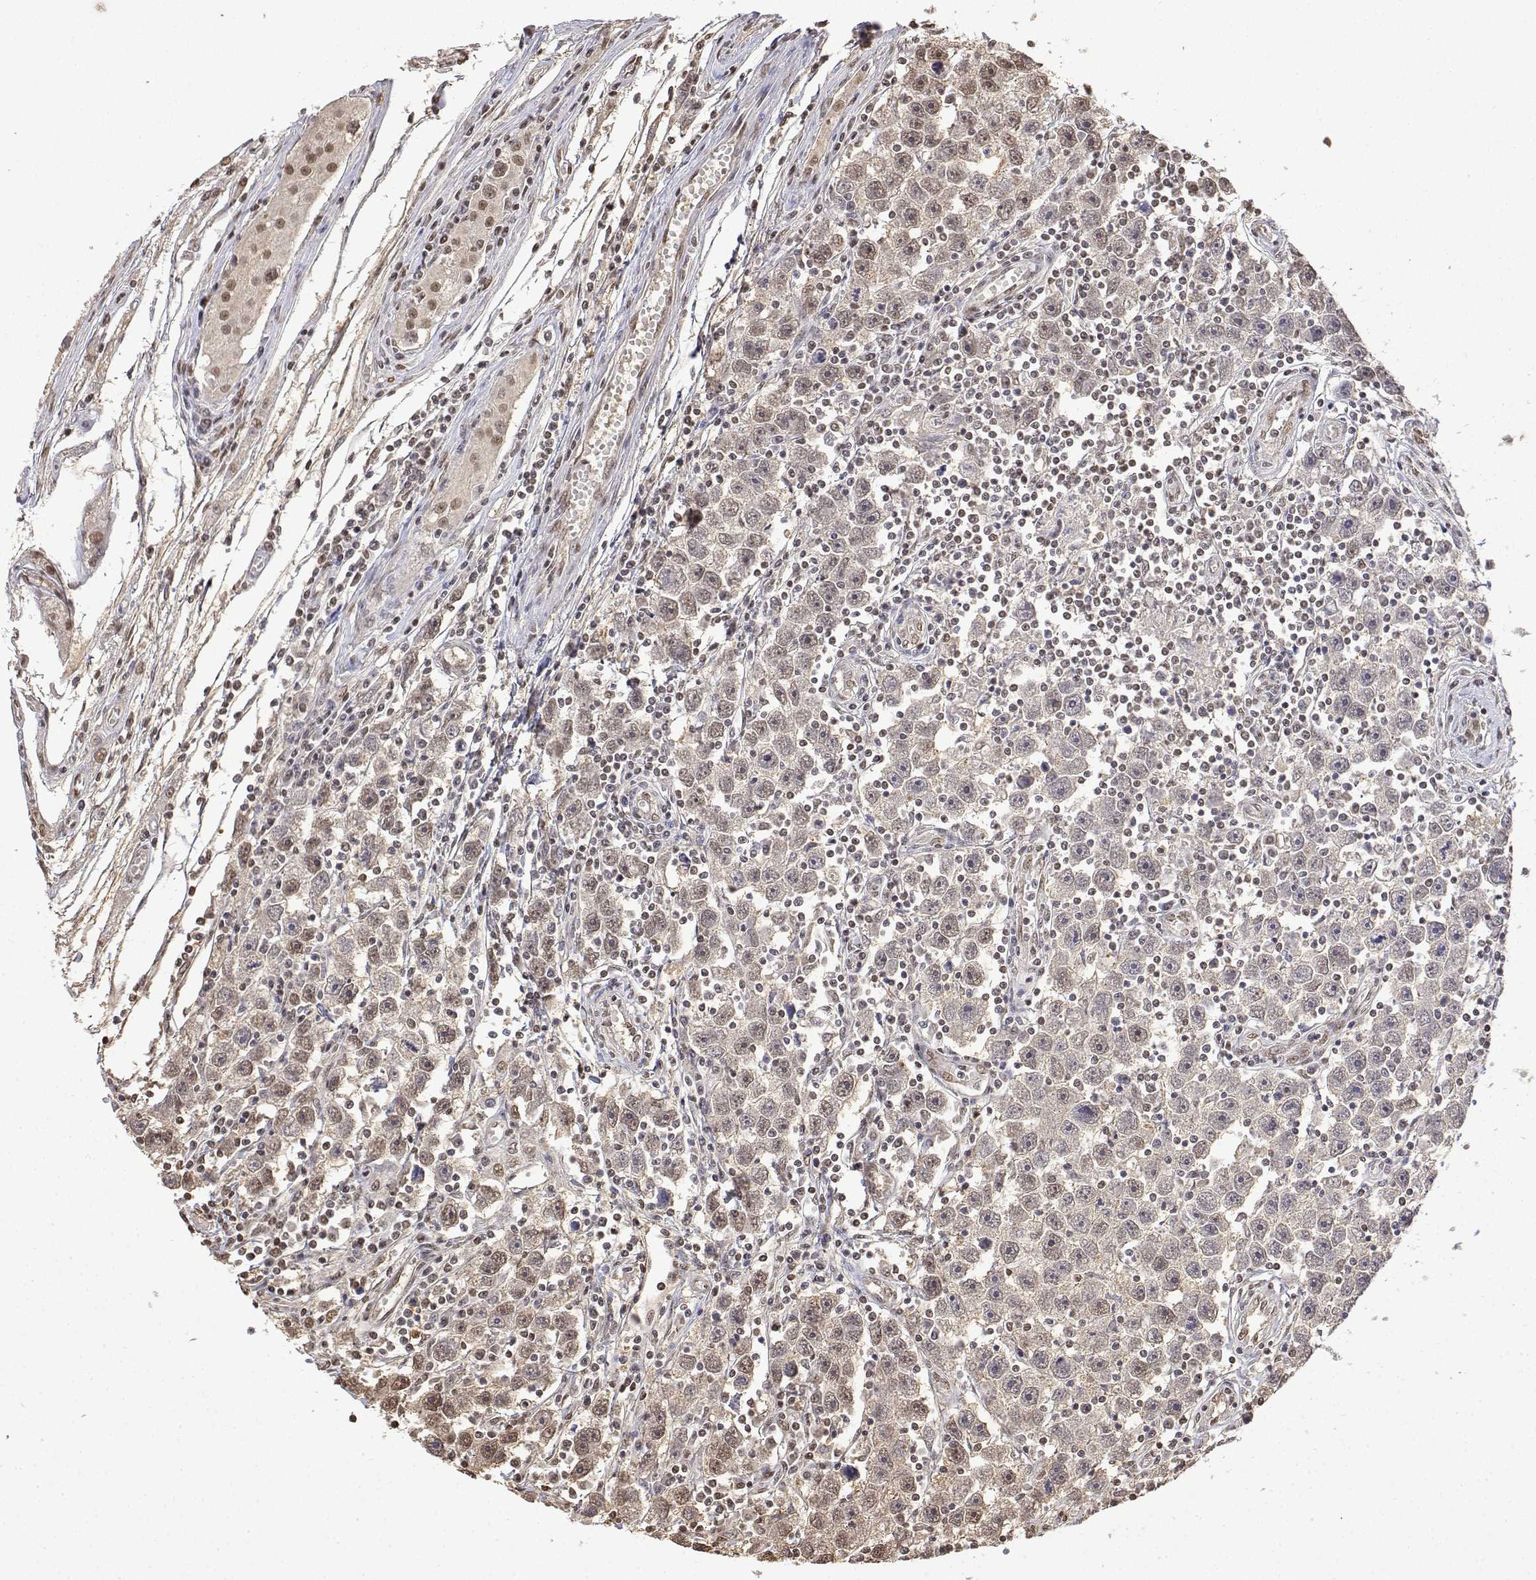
{"staining": {"intensity": "weak", "quantity": "25%-75%", "location": "cytoplasmic/membranous"}, "tissue": "testis cancer", "cell_type": "Tumor cells", "image_type": "cancer", "snomed": [{"axis": "morphology", "description": "Seminoma, NOS"}, {"axis": "topography", "description": "Testis"}], "caption": "Weak cytoplasmic/membranous staining is identified in approximately 25%-75% of tumor cells in testis seminoma. (DAB (3,3'-diaminobenzidine) IHC with brightfield microscopy, high magnification).", "gene": "TPI1", "patient": {"sex": "male", "age": 30}}